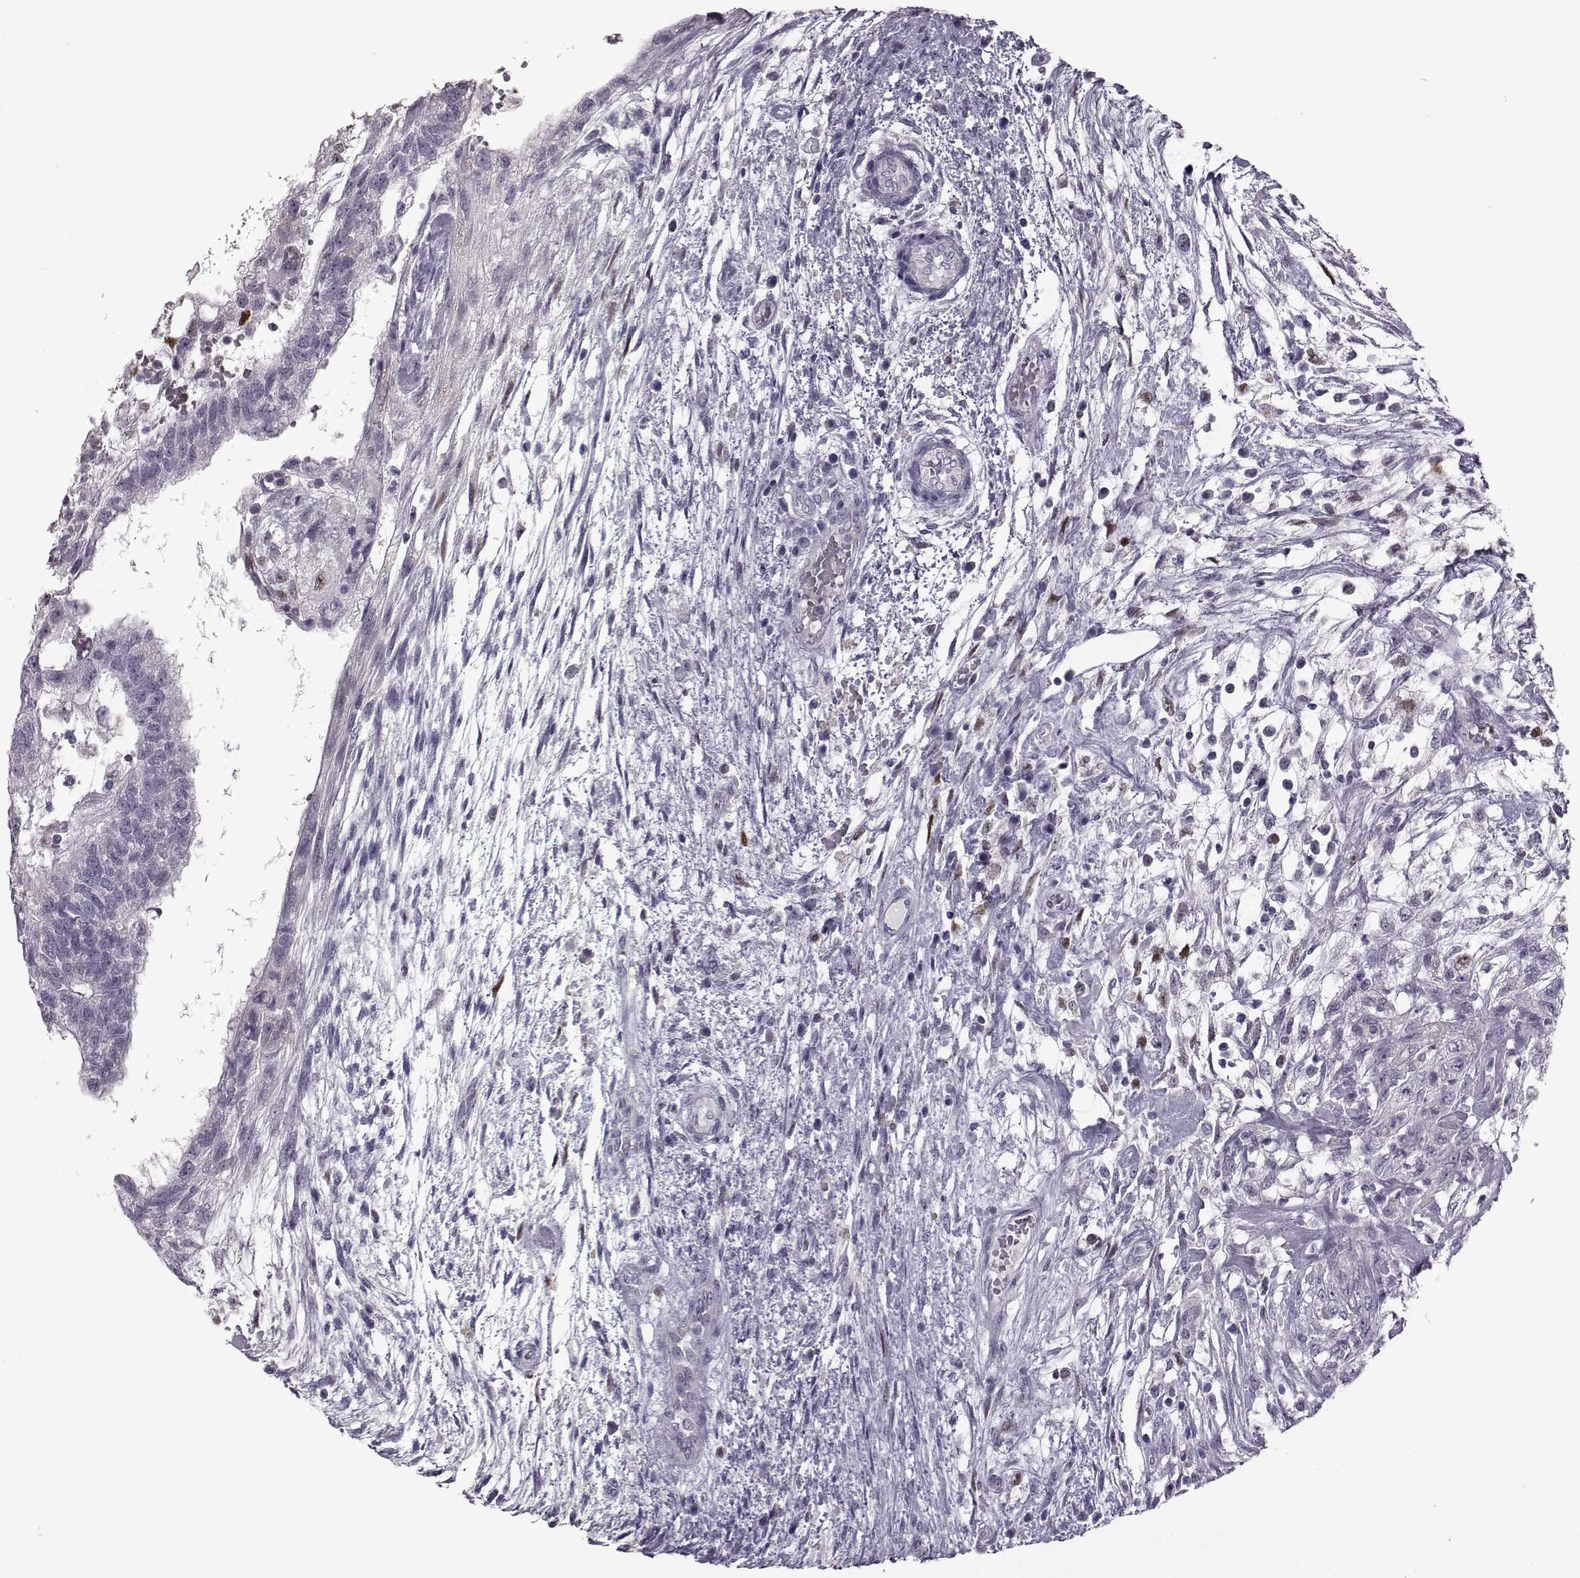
{"staining": {"intensity": "weak", "quantity": "25%-75%", "location": "cytoplasmic/membranous"}, "tissue": "testis cancer", "cell_type": "Tumor cells", "image_type": "cancer", "snomed": [{"axis": "morphology", "description": "Normal tissue, NOS"}, {"axis": "morphology", "description": "Carcinoma, Embryonal, NOS"}, {"axis": "topography", "description": "Testis"}, {"axis": "topography", "description": "Epididymis"}], "caption": "A brown stain labels weak cytoplasmic/membranous staining of a protein in testis embryonal carcinoma tumor cells.", "gene": "PRR9", "patient": {"sex": "male", "age": 32}}